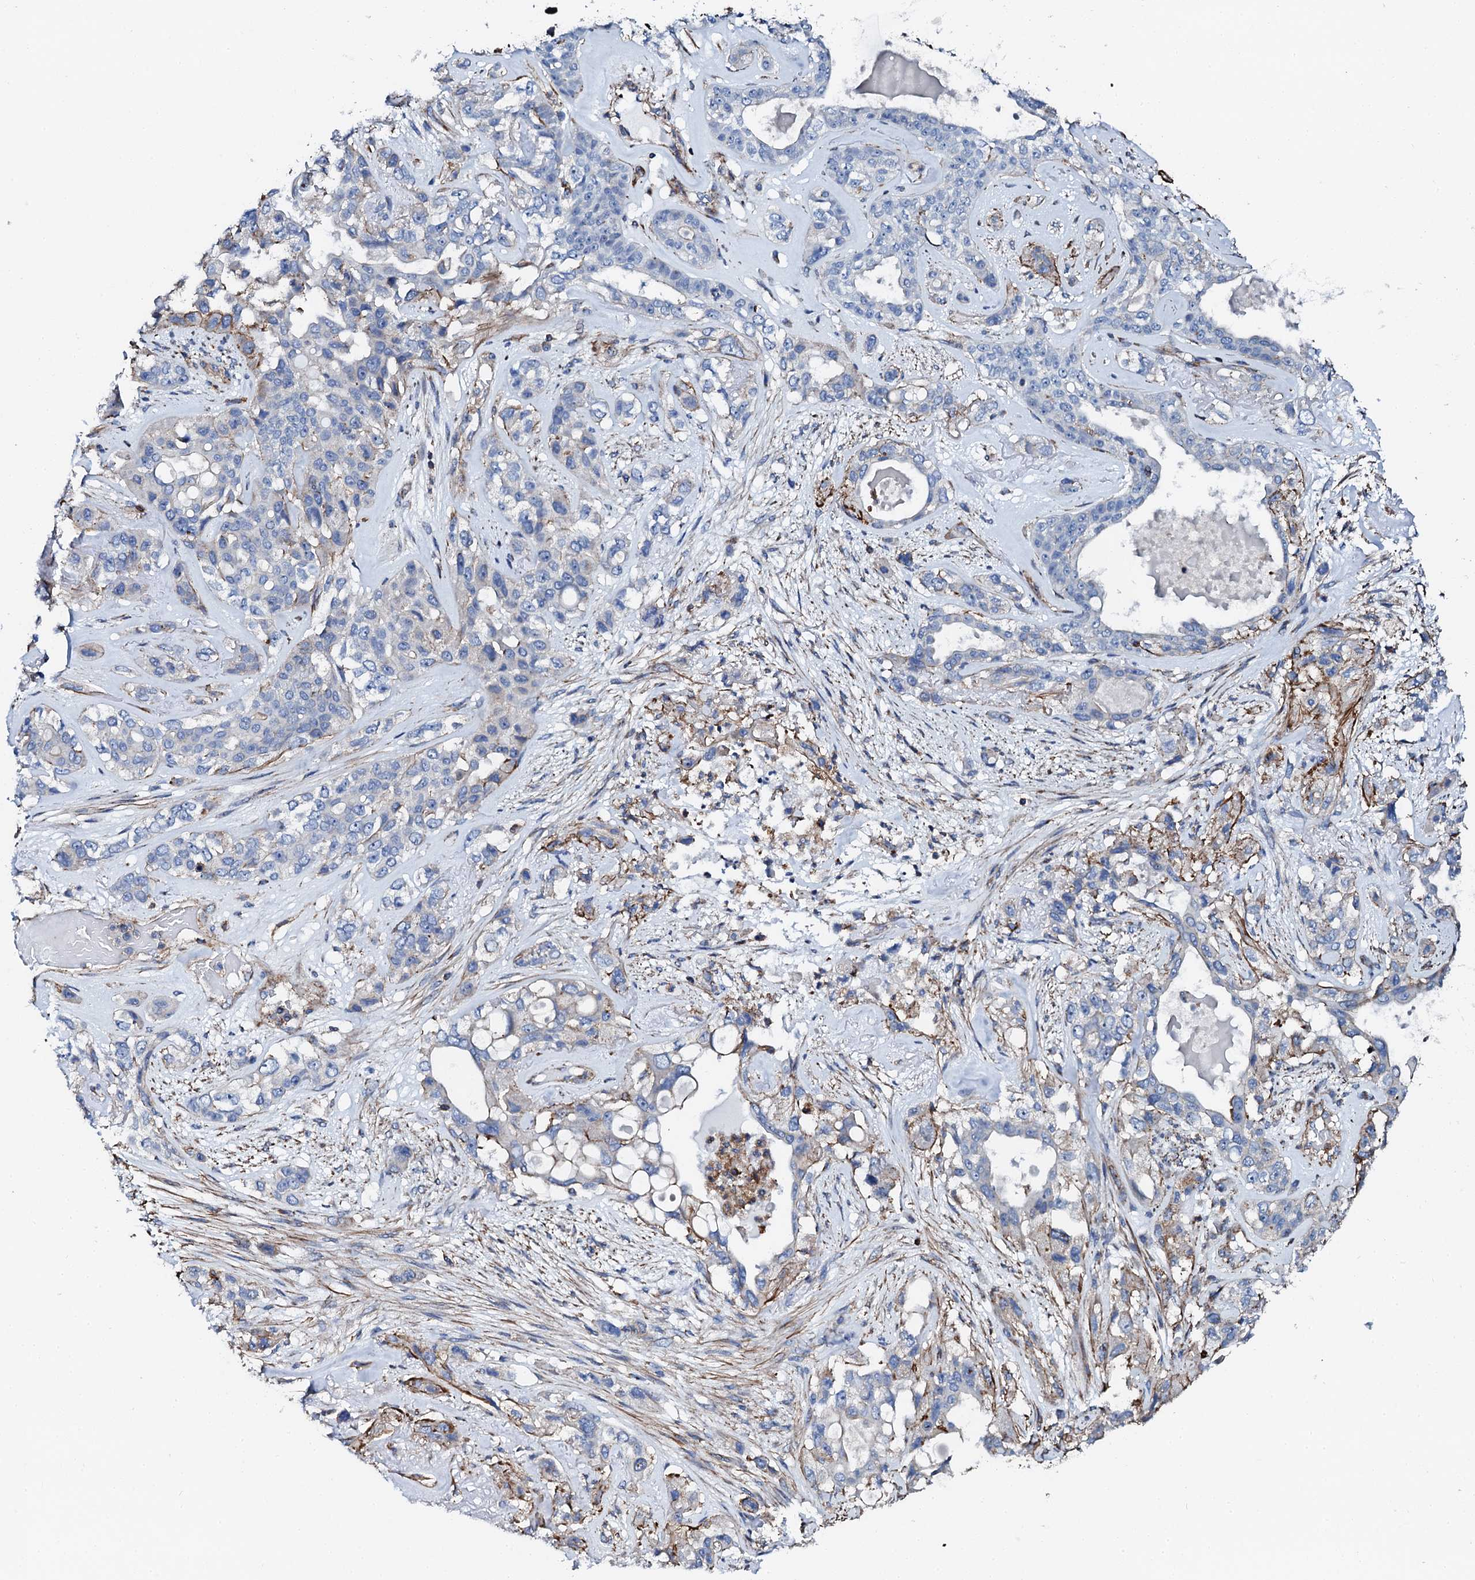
{"staining": {"intensity": "negative", "quantity": "none", "location": "none"}, "tissue": "lung cancer", "cell_type": "Tumor cells", "image_type": "cancer", "snomed": [{"axis": "morphology", "description": "Squamous cell carcinoma, NOS"}, {"axis": "topography", "description": "Lung"}], "caption": "A histopathology image of human squamous cell carcinoma (lung) is negative for staining in tumor cells. Nuclei are stained in blue.", "gene": "INTS10", "patient": {"sex": "female", "age": 70}}